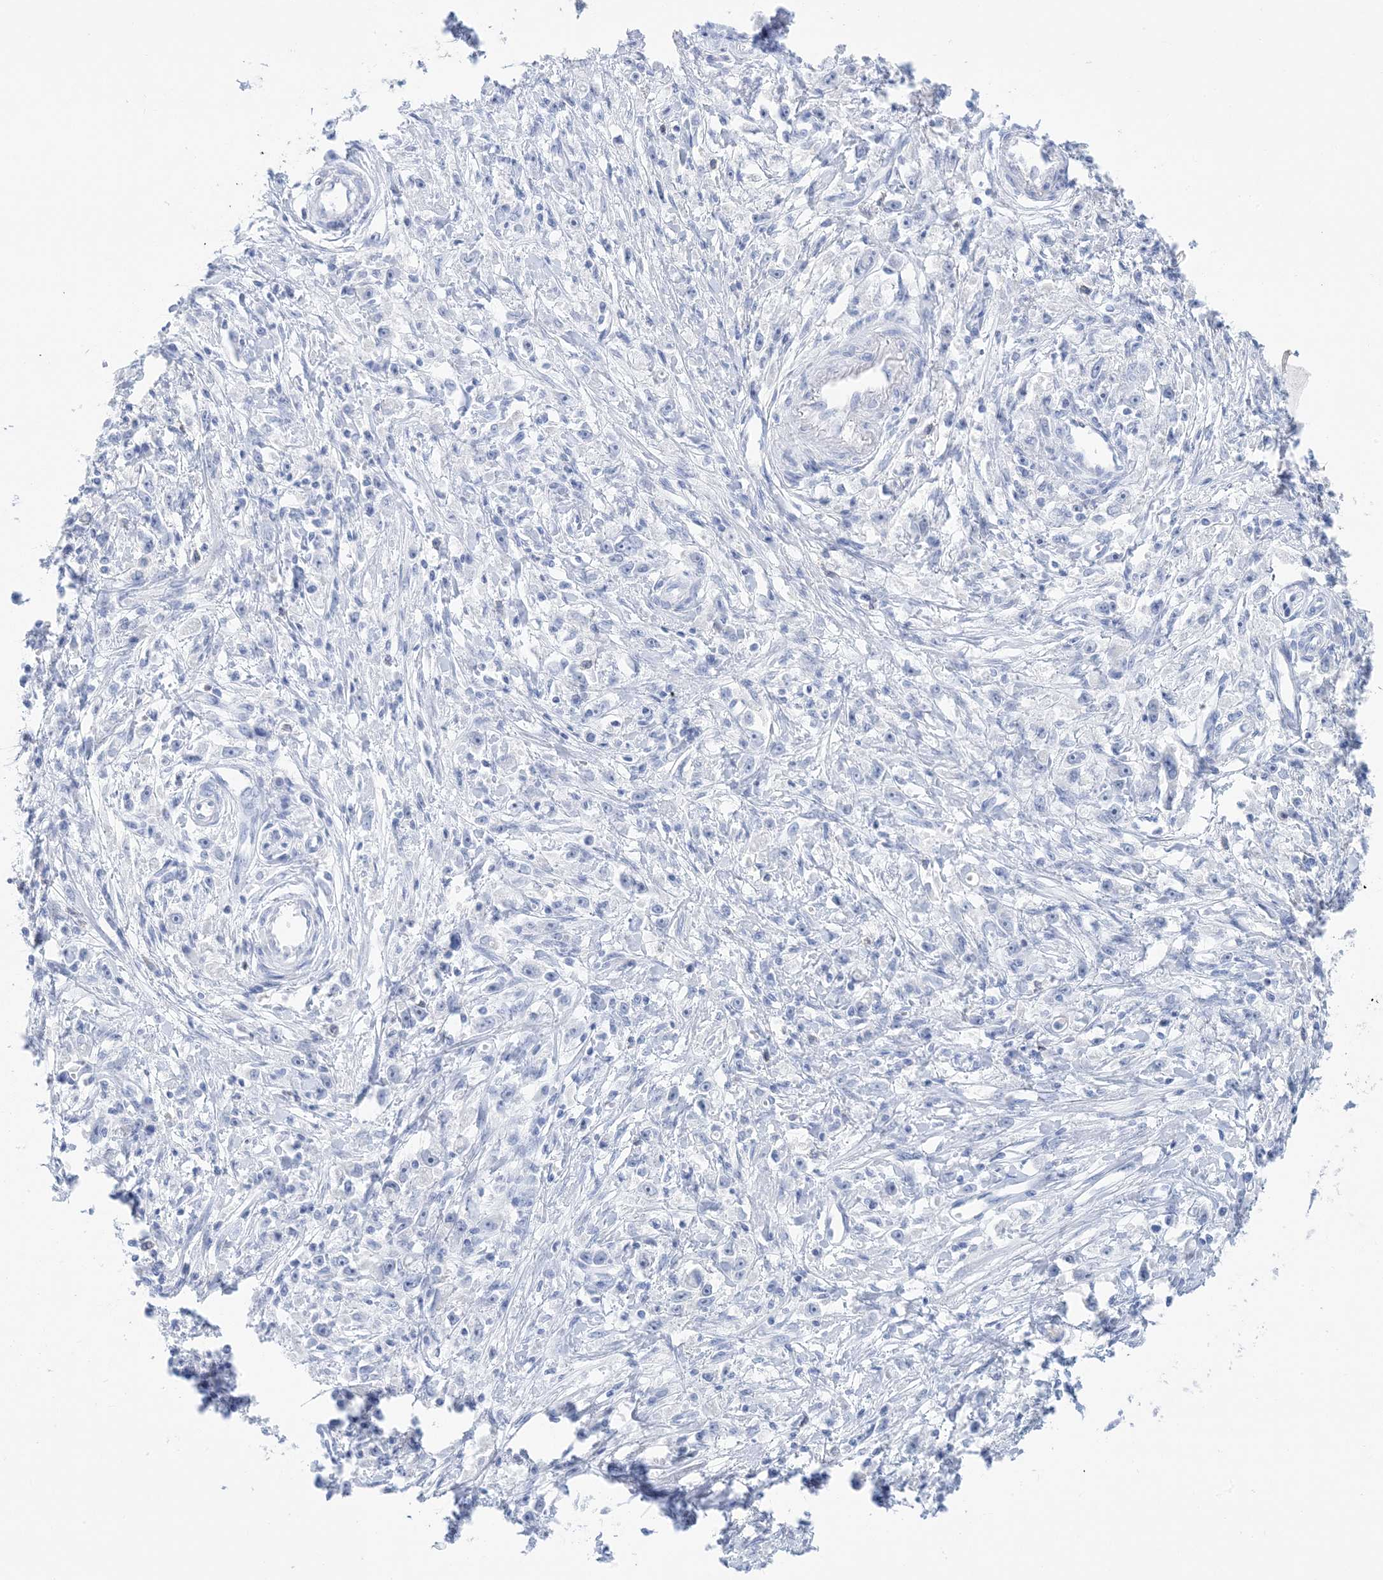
{"staining": {"intensity": "negative", "quantity": "none", "location": "none"}, "tissue": "stomach cancer", "cell_type": "Tumor cells", "image_type": "cancer", "snomed": [{"axis": "morphology", "description": "Adenocarcinoma, NOS"}, {"axis": "topography", "description": "Stomach"}], "caption": "There is no significant expression in tumor cells of stomach cancer.", "gene": "SH3YL1", "patient": {"sex": "female", "age": 59}}